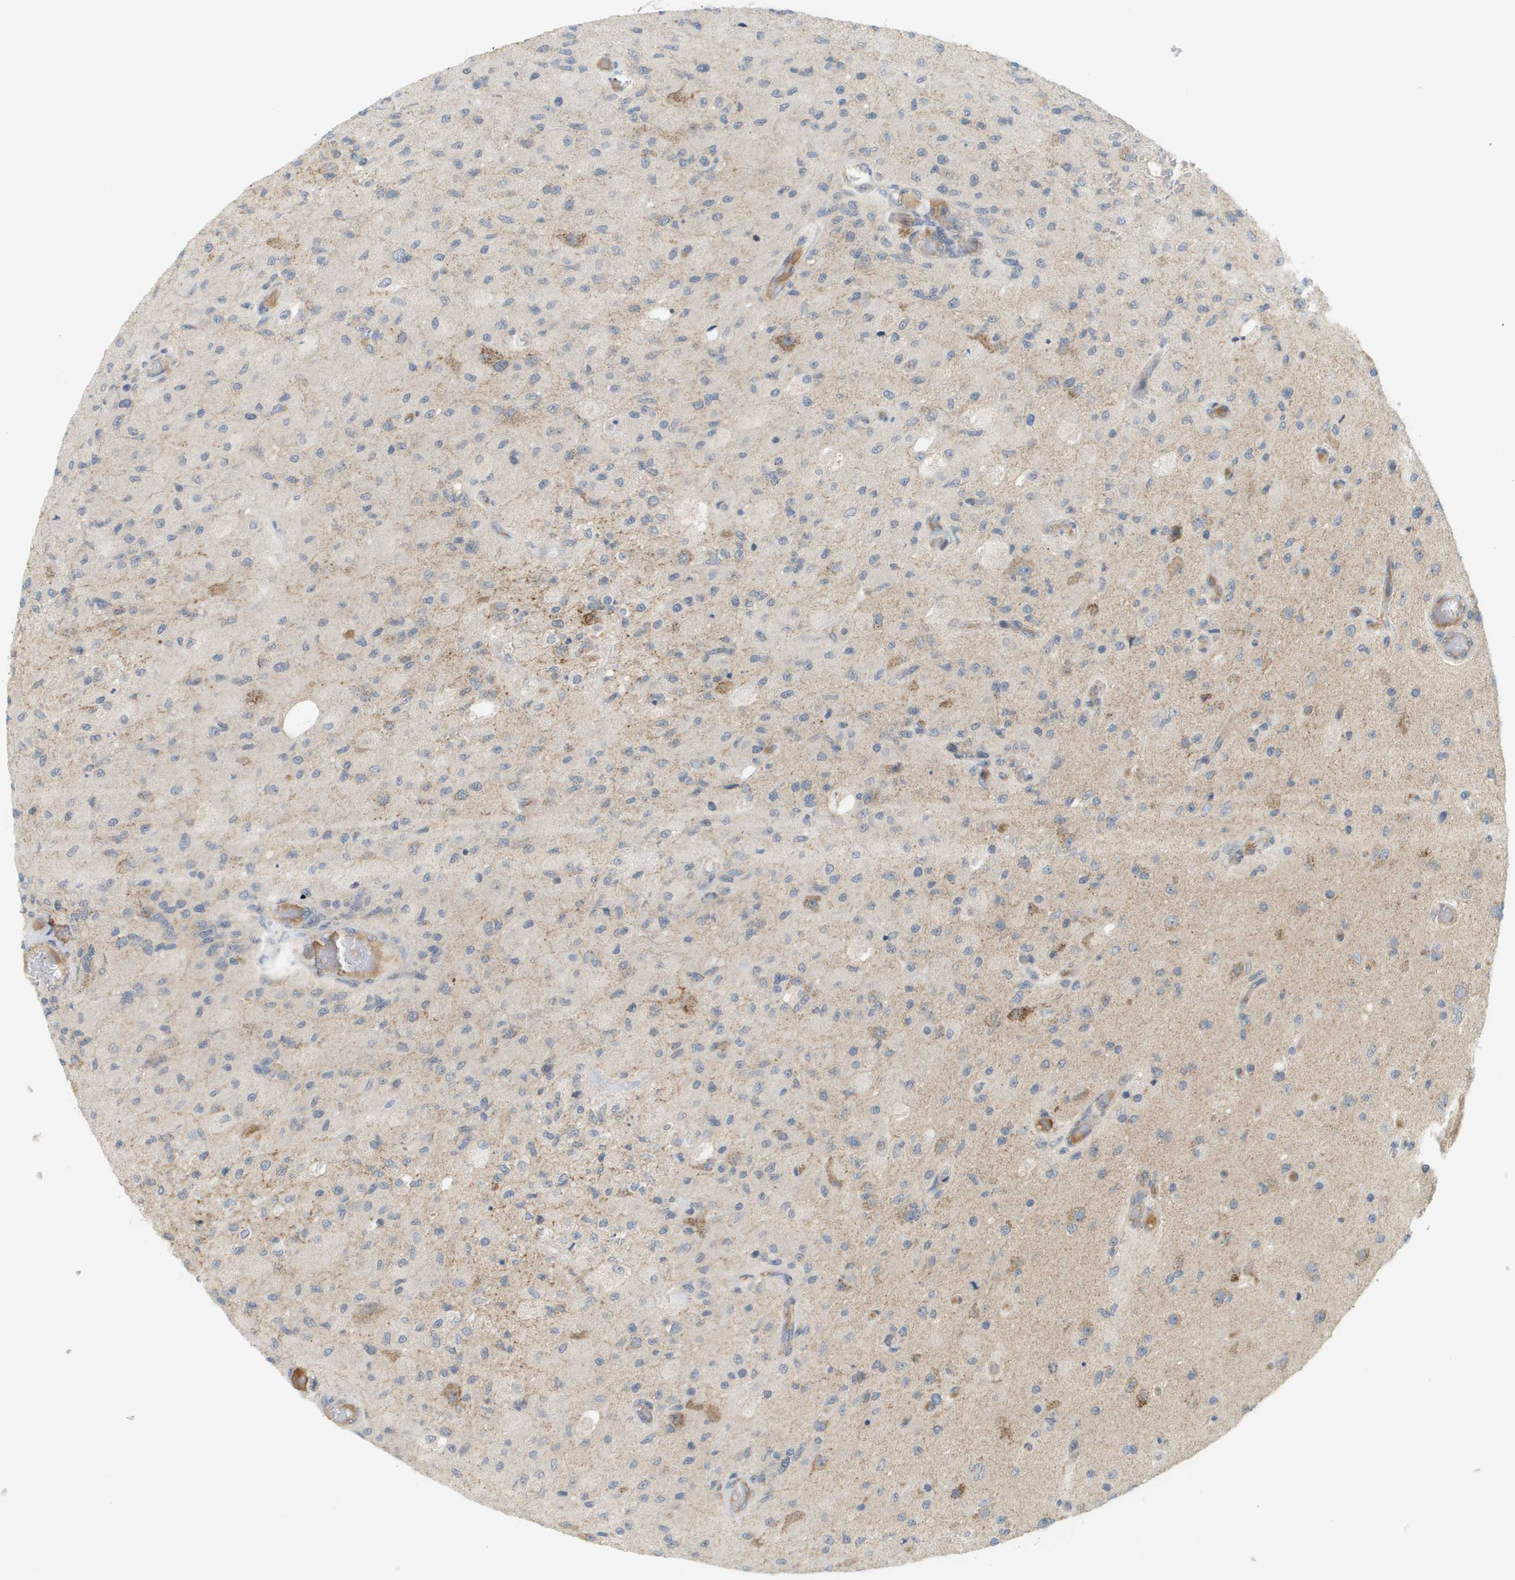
{"staining": {"intensity": "weak", "quantity": "<25%", "location": "cytoplasmic/membranous"}, "tissue": "glioma", "cell_type": "Tumor cells", "image_type": "cancer", "snomed": [{"axis": "morphology", "description": "Normal tissue, NOS"}, {"axis": "morphology", "description": "Glioma, malignant, High grade"}, {"axis": "topography", "description": "Cerebral cortex"}], "caption": "This photomicrograph is of glioma stained with immunohistochemistry to label a protein in brown with the nuclei are counter-stained blue. There is no expression in tumor cells.", "gene": "PROC", "patient": {"sex": "male", "age": 77}}